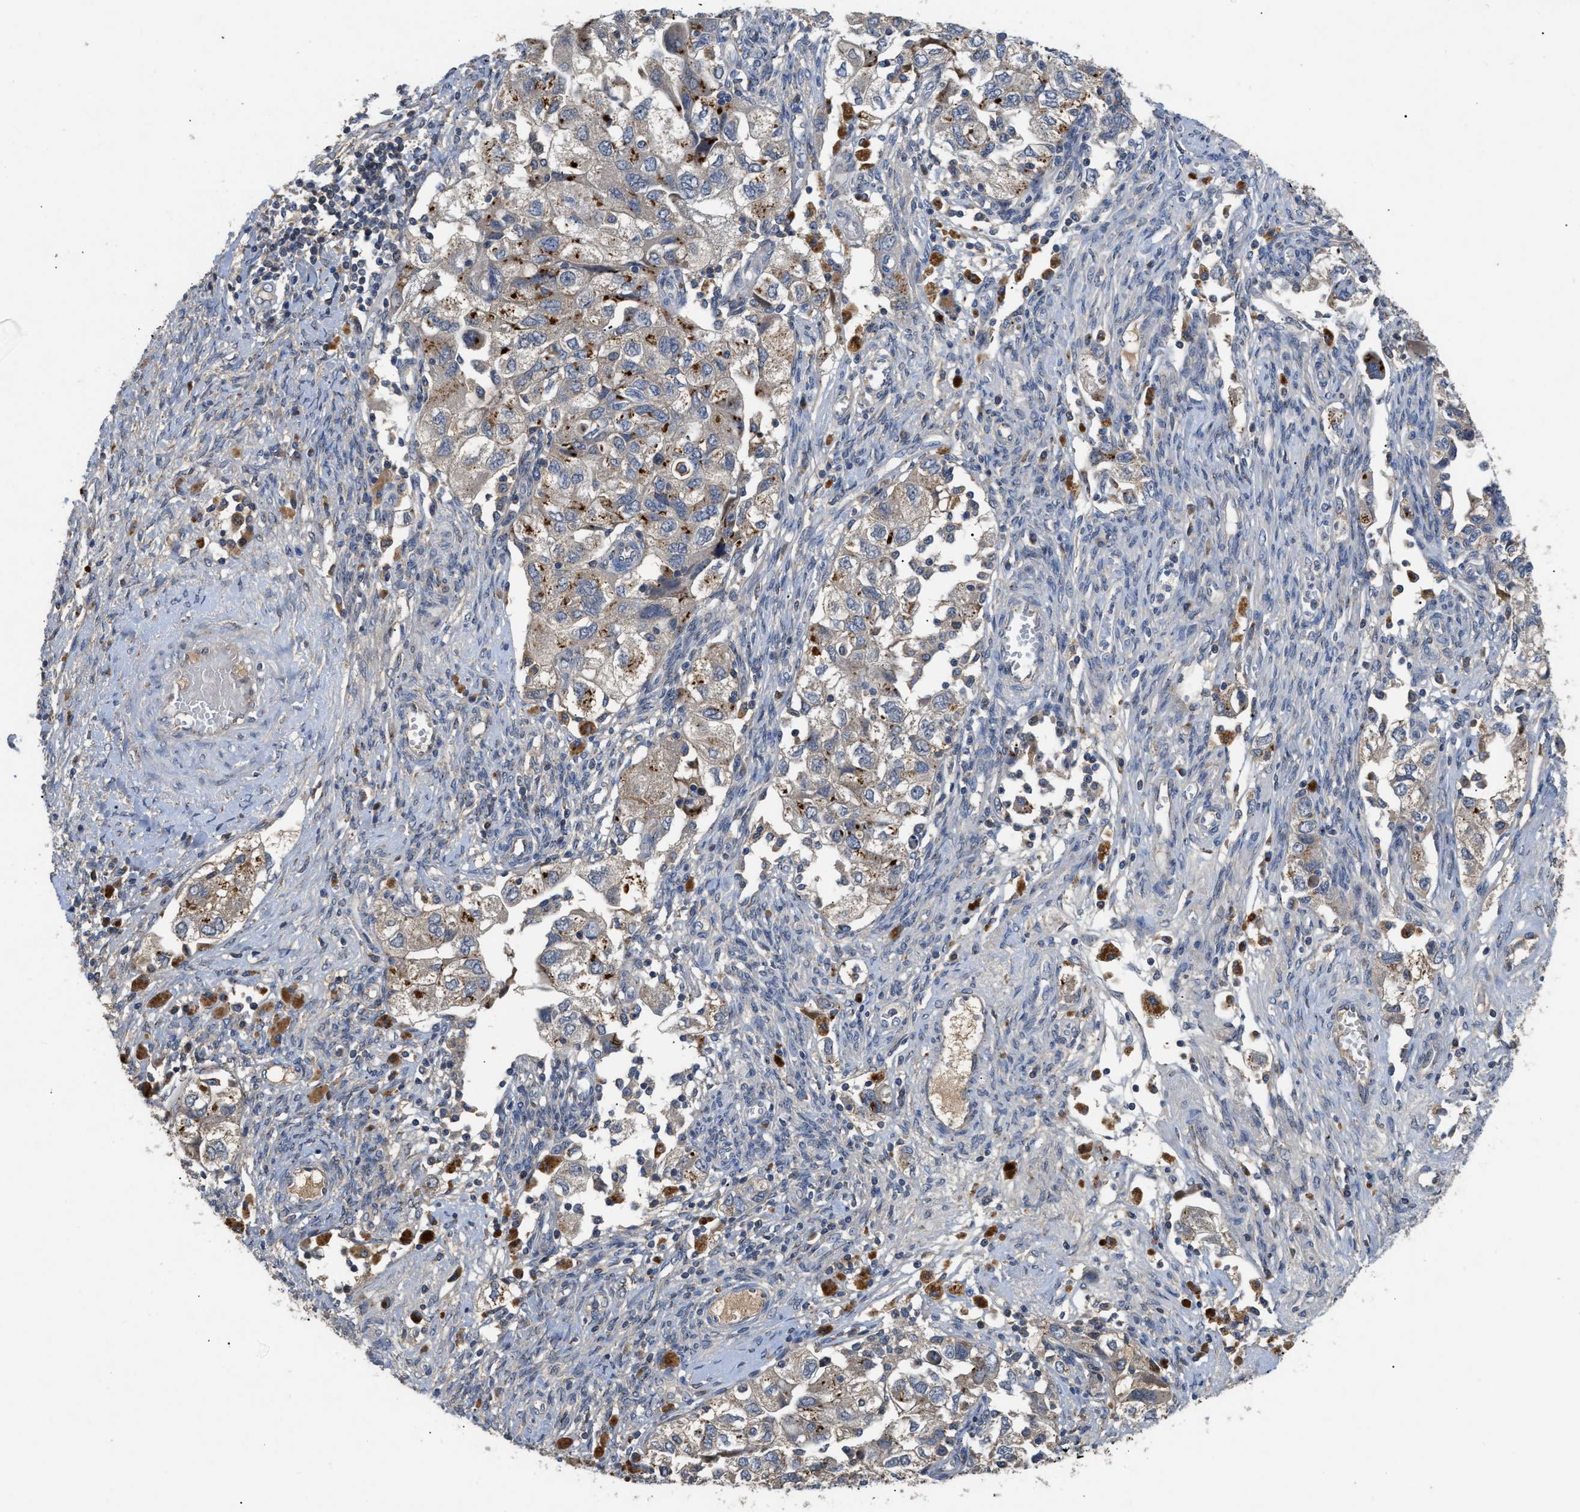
{"staining": {"intensity": "weak", "quantity": ">75%", "location": "cytoplasmic/membranous"}, "tissue": "ovarian cancer", "cell_type": "Tumor cells", "image_type": "cancer", "snomed": [{"axis": "morphology", "description": "Carcinoma, NOS"}, {"axis": "morphology", "description": "Cystadenocarcinoma, serous, NOS"}, {"axis": "topography", "description": "Ovary"}], "caption": "This photomicrograph shows carcinoma (ovarian) stained with immunohistochemistry (IHC) to label a protein in brown. The cytoplasmic/membranous of tumor cells show weak positivity for the protein. Nuclei are counter-stained blue.", "gene": "SIK2", "patient": {"sex": "female", "age": 69}}